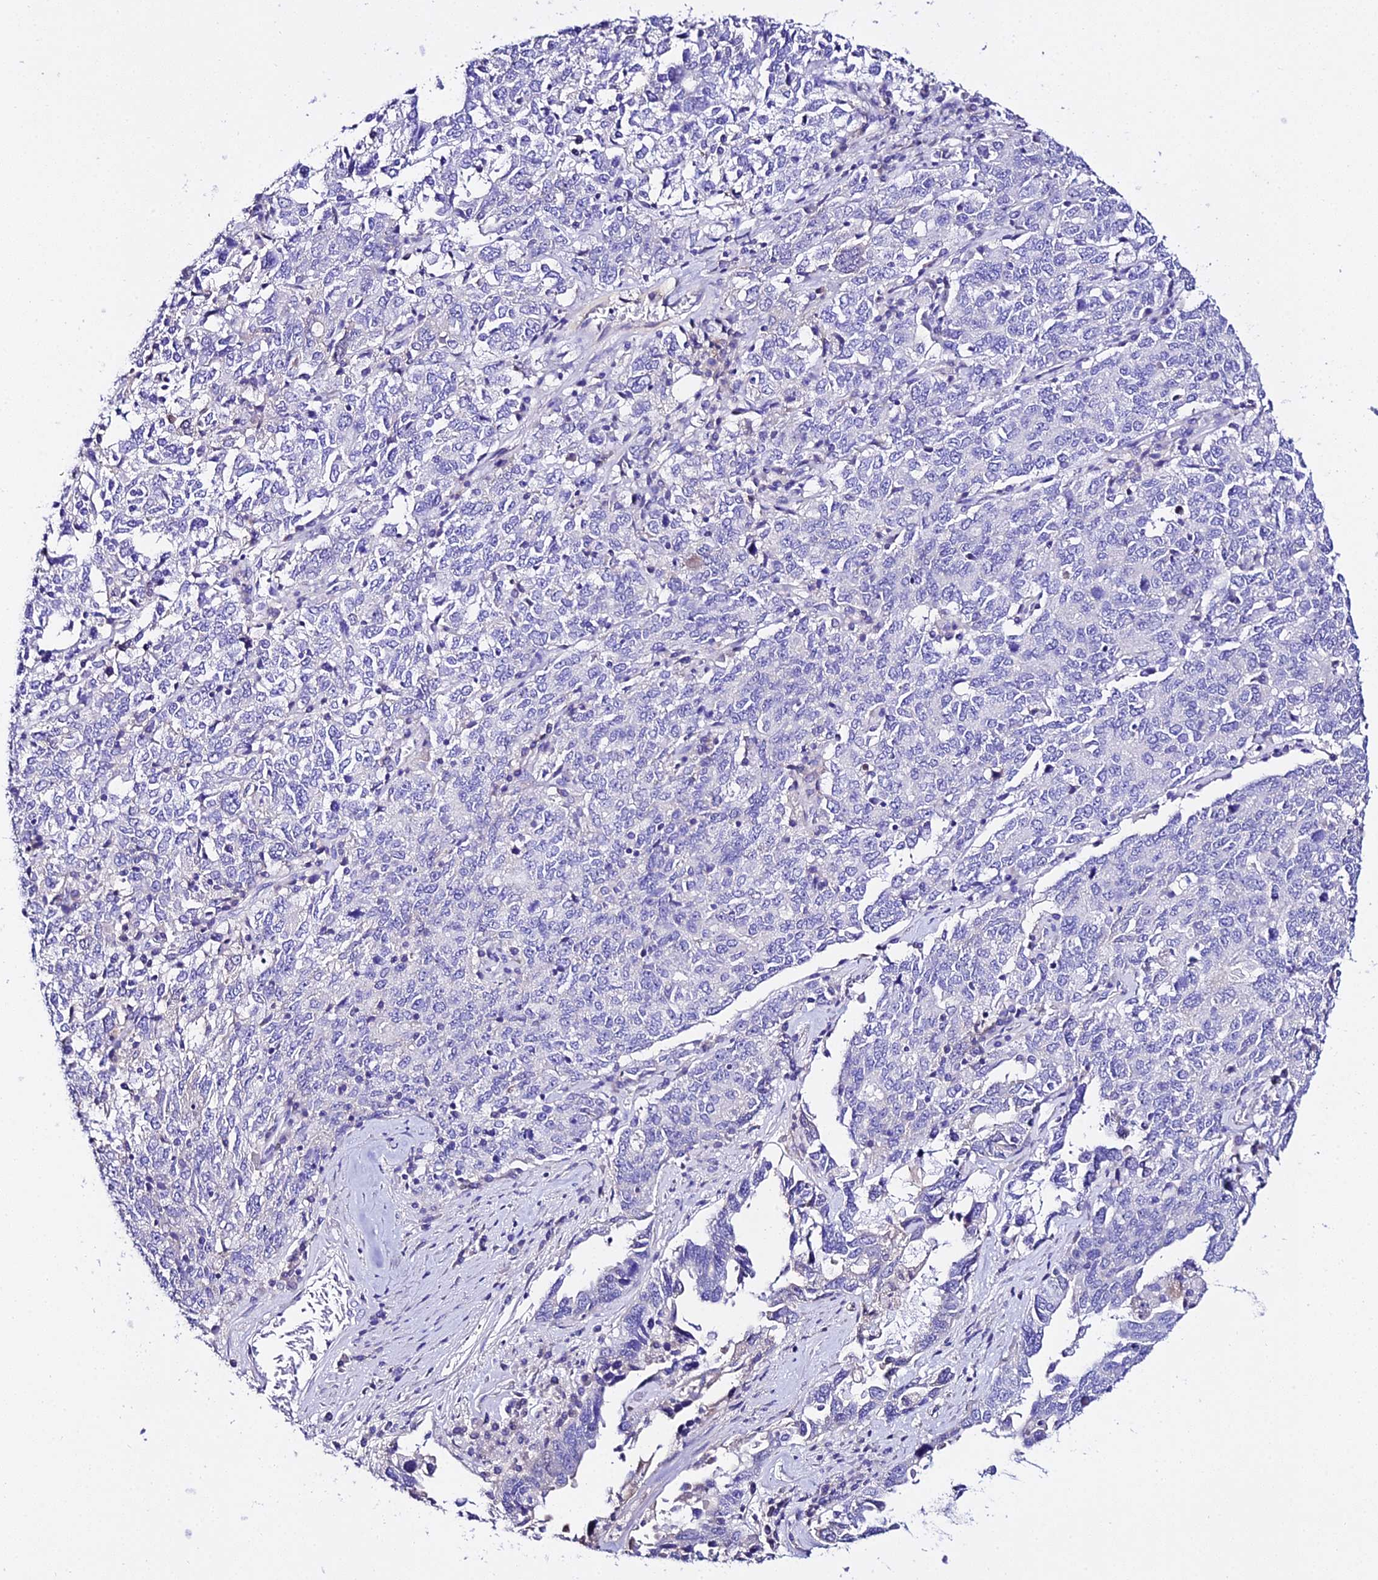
{"staining": {"intensity": "negative", "quantity": "none", "location": "none"}, "tissue": "ovarian cancer", "cell_type": "Tumor cells", "image_type": "cancer", "snomed": [{"axis": "morphology", "description": "Carcinoma, endometroid"}, {"axis": "topography", "description": "Ovary"}], "caption": "Tumor cells show no significant positivity in ovarian endometroid carcinoma.", "gene": "TMEM117", "patient": {"sex": "female", "age": 62}}